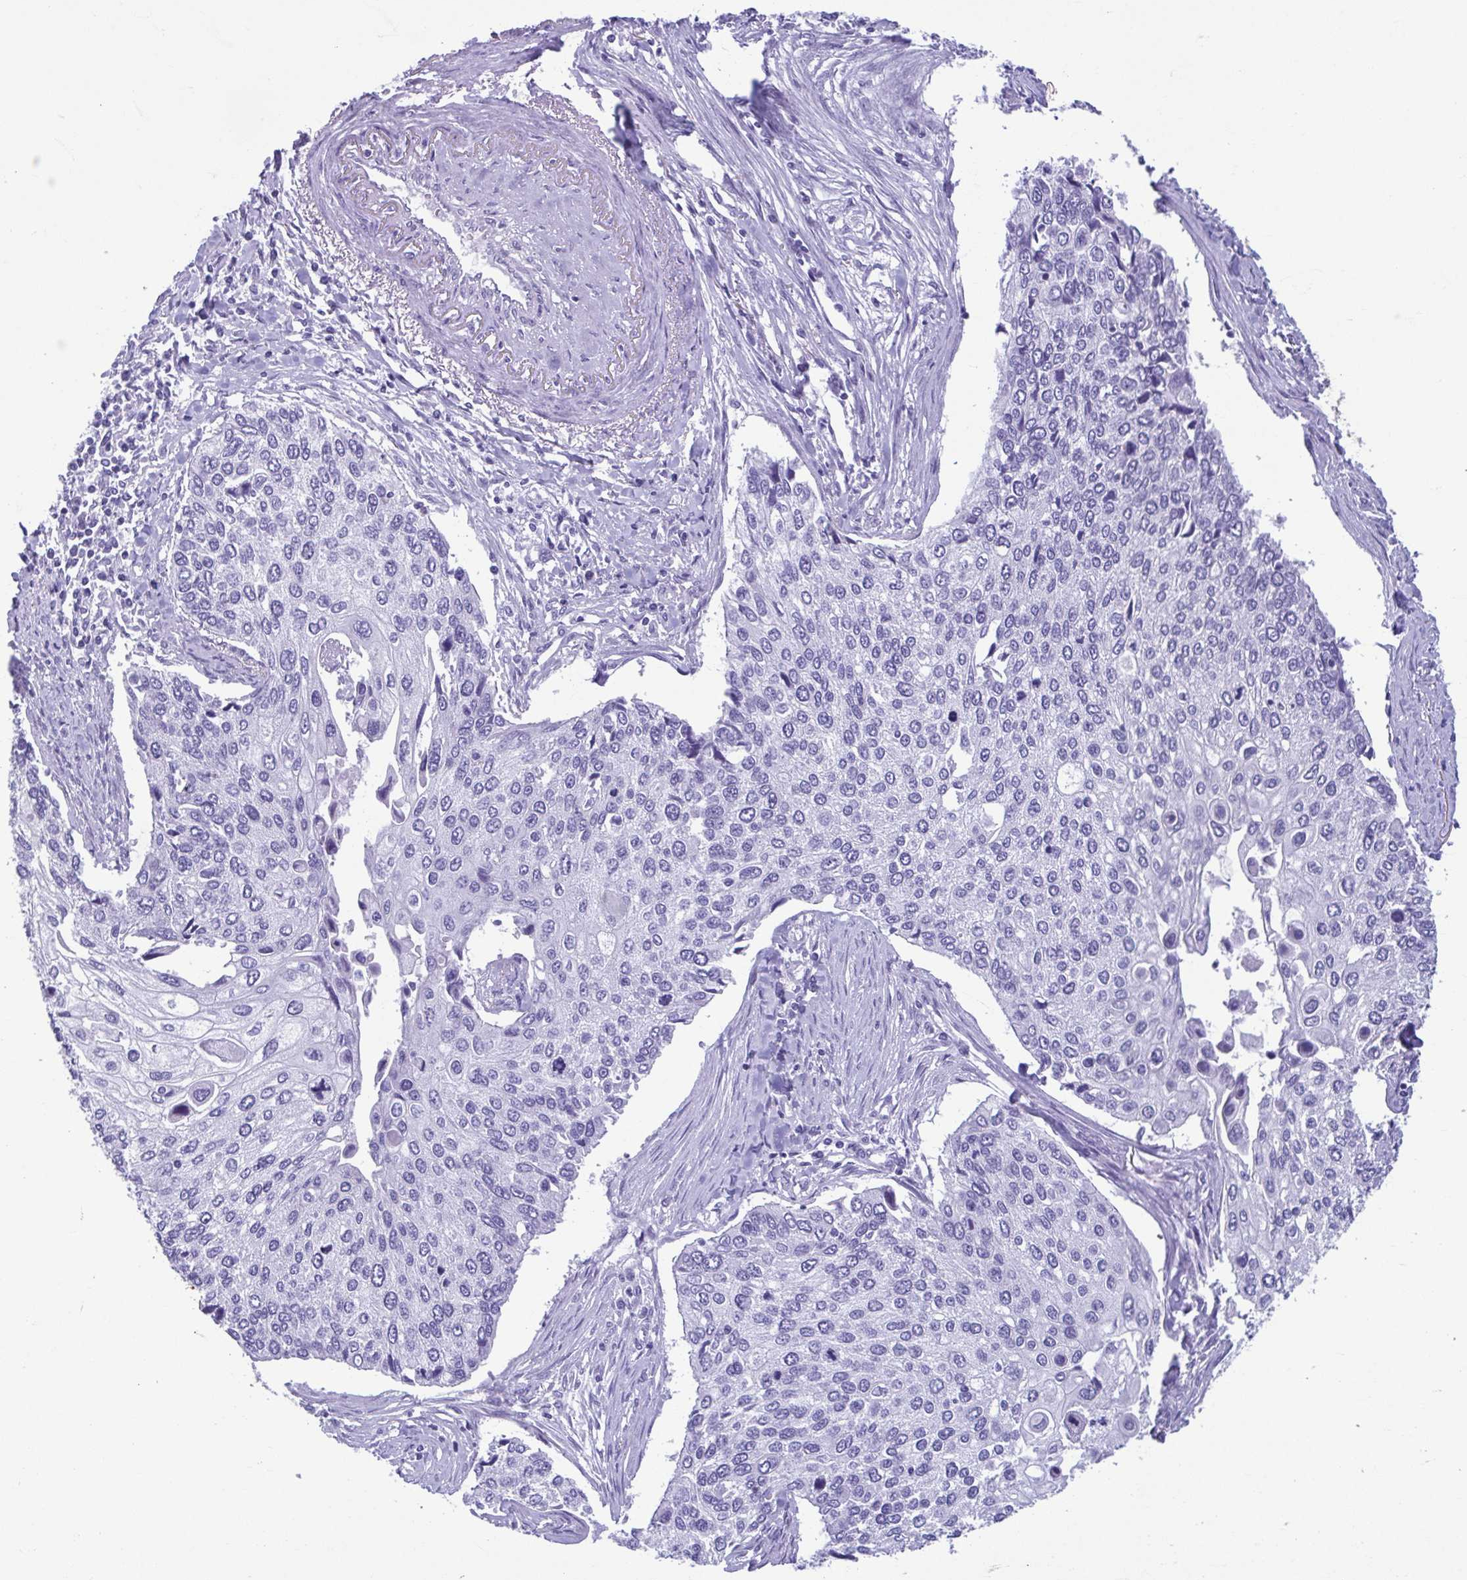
{"staining": {"intensity": "negative", "quantity": "none", "location": "none"}, "tissue": "lung cancer", "cell_type": "Tumor cells", "image_type": "cancer", "snomed": [{"axis": "morphology", "description": "Squamous cell carcinoma, NOS"}, {"axis": "morphology", "description": "Squamous cell carcinoma, metastatic, NOS"}, {"axis": "topography", "description": "Lung"}], "caption": "Micrograph shows no protein expression in tumor cells of lung cancer tissue. (DAB (3,3'-diaminobenzidine) immunohistochemistry visualized using brightfield microscopy, high magnification).", "gene": "TCEAL3", "patient": {"sex": "male", "age": 63}}